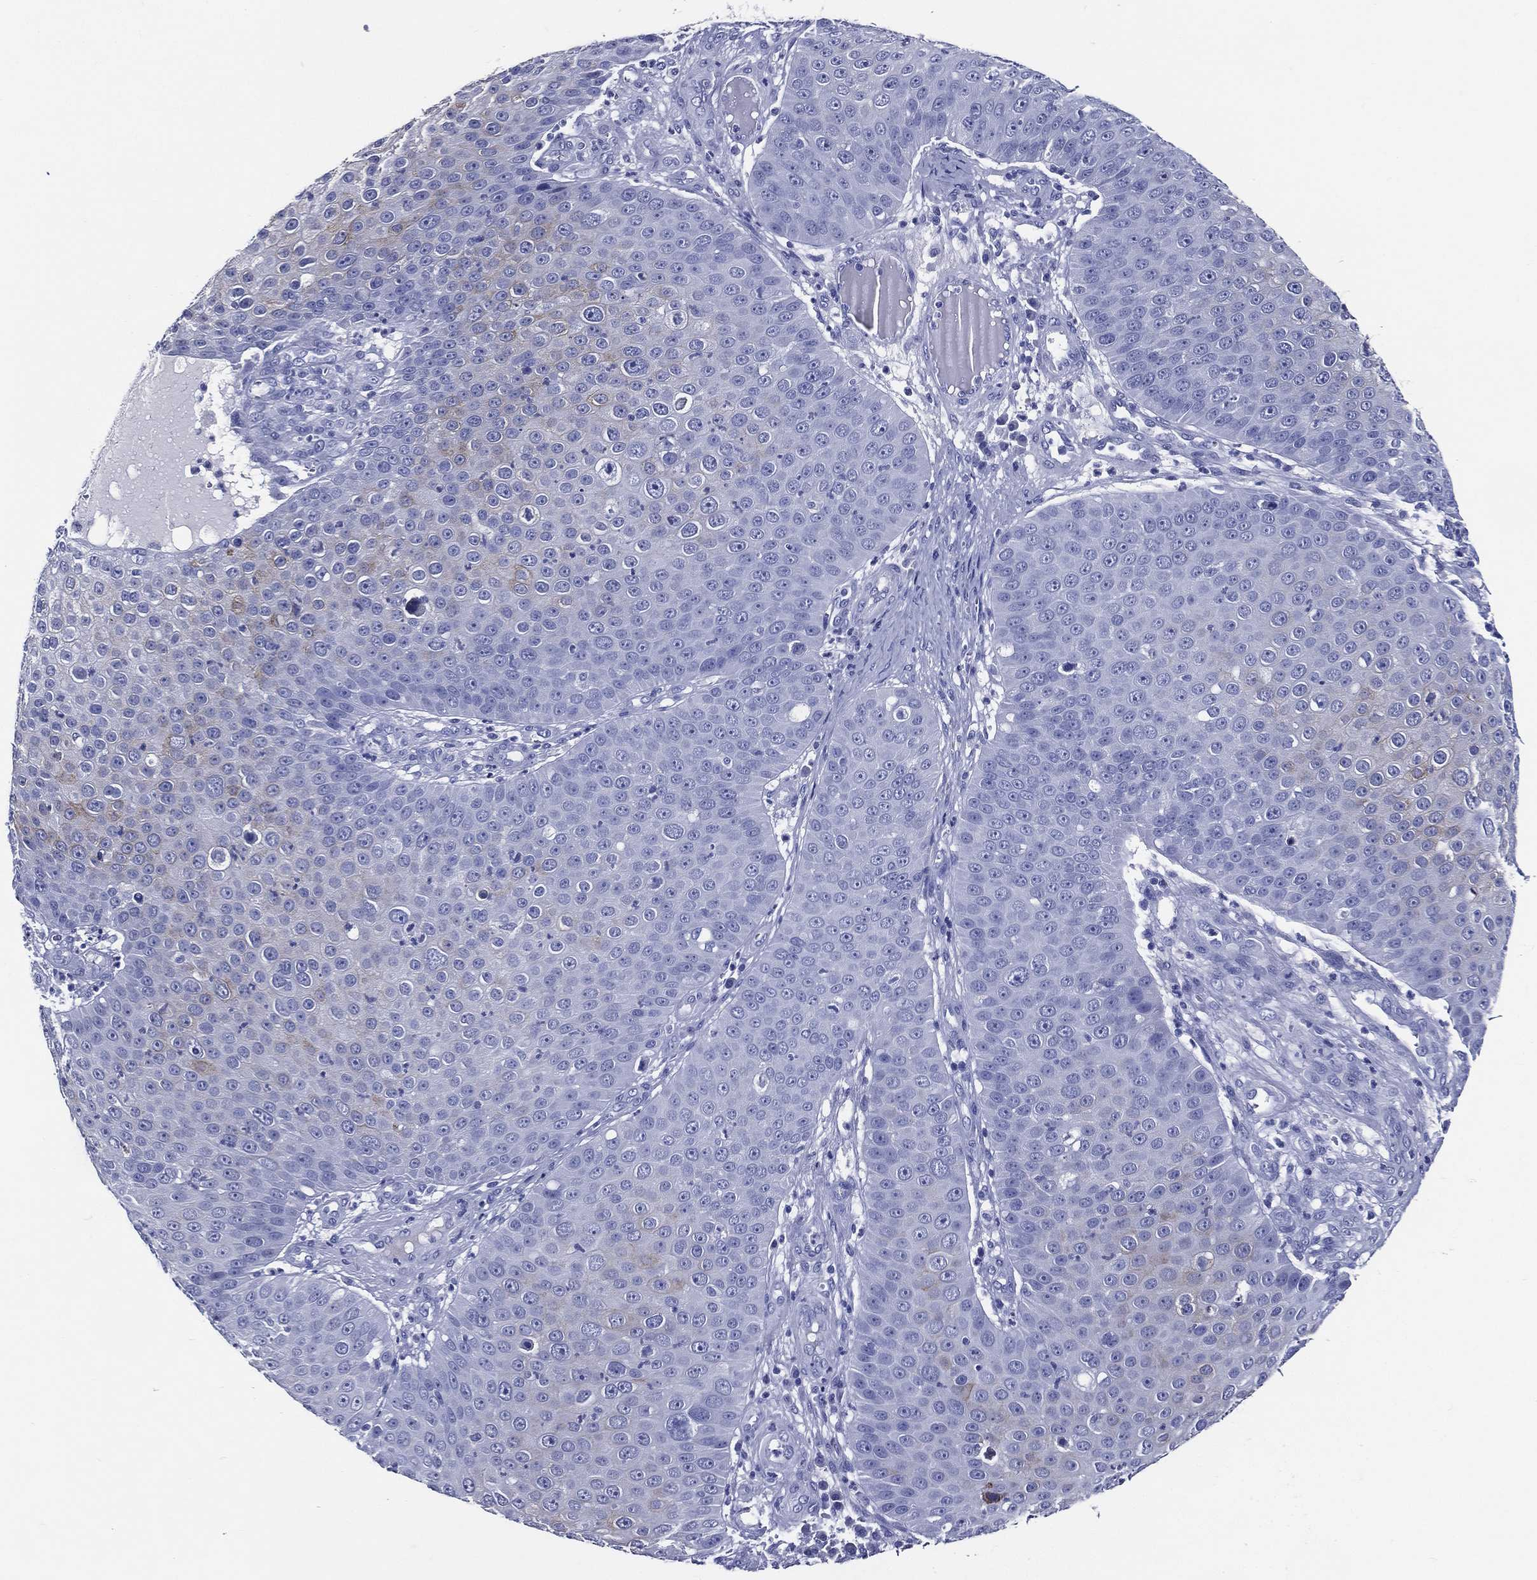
{"staining": {"intensity": "weak", "quantity": "<25%", "location": "cytoplasmic/membranous"}, "tissue": "skin cancer", "cell_type": "Tumor cells", "image_type": "cancer", "snomed": [{"axis": "morphology", "description": "Squamous cell carcinoma, NOS"}, {"axis": "topography", "description": "Skin"}], "caption": "Immunohistochemistry (IHC) micrograph of neoplastic tissue: skin squamous cell carcinoma stained with DAB (3,3'-diaminobenzidine) exhibits no significant protein staining in tumor cells.", "gene": "ACE2", "patient": {"sex": "male", "age": 71}}